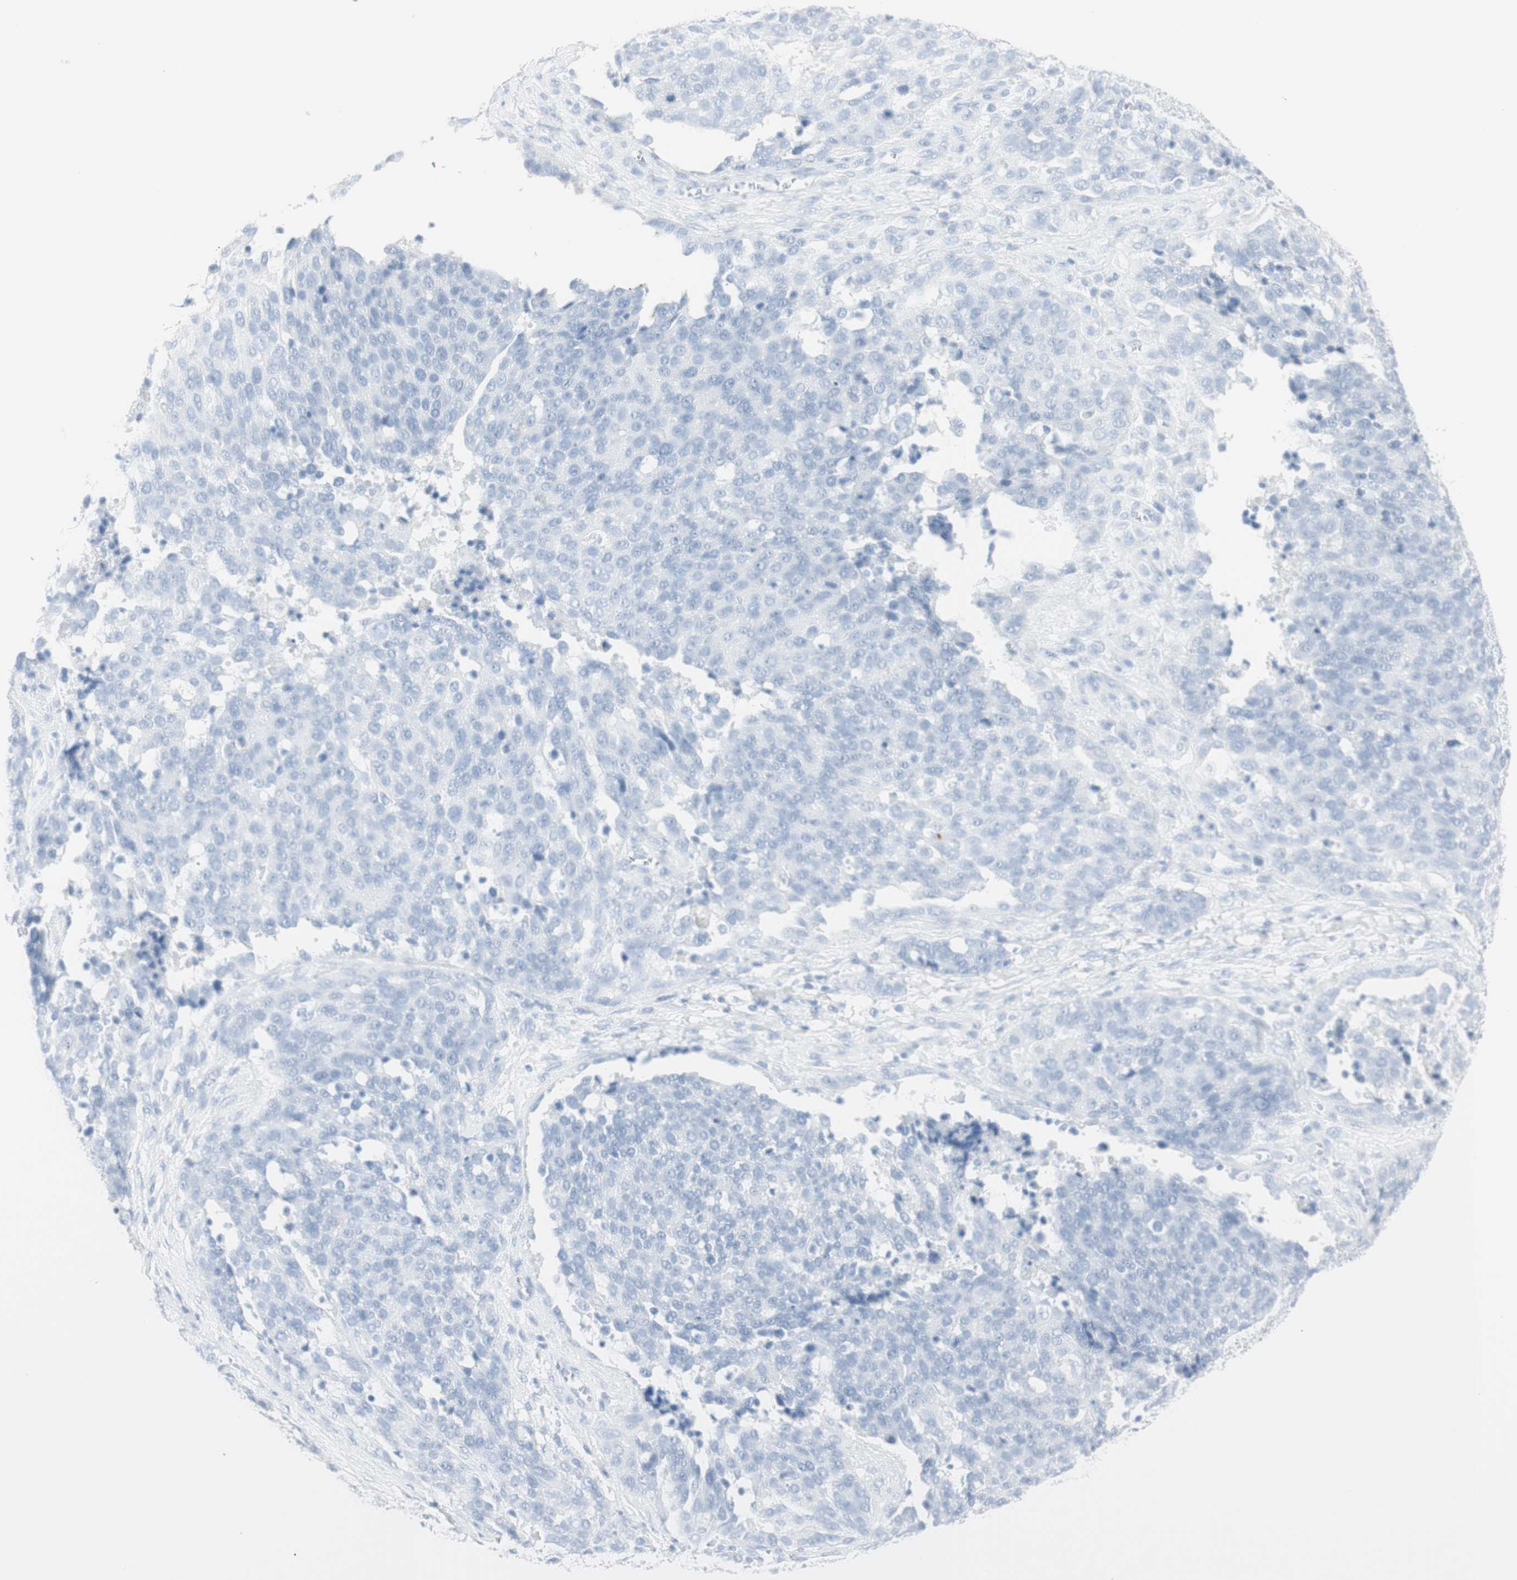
{"staining": {"intensity": "negative", "quantity": "none", "location": "none"}, "tissue": "ovarian cancer", "cell_type": "Tumor cells", "image_type": "cancer", "snomed": [{"axis": "morphology", "description": "Cystadenocarcinoma, serous, NOS"}, {"axis": "topography", "description": "Ovary"}], "caption": "Tumor cells are negative for brown protein staining in serous cystadenocarcinoma (ovarian).", "gene": "NAPSA", "patient": {"sex": "female", "age": 44}}